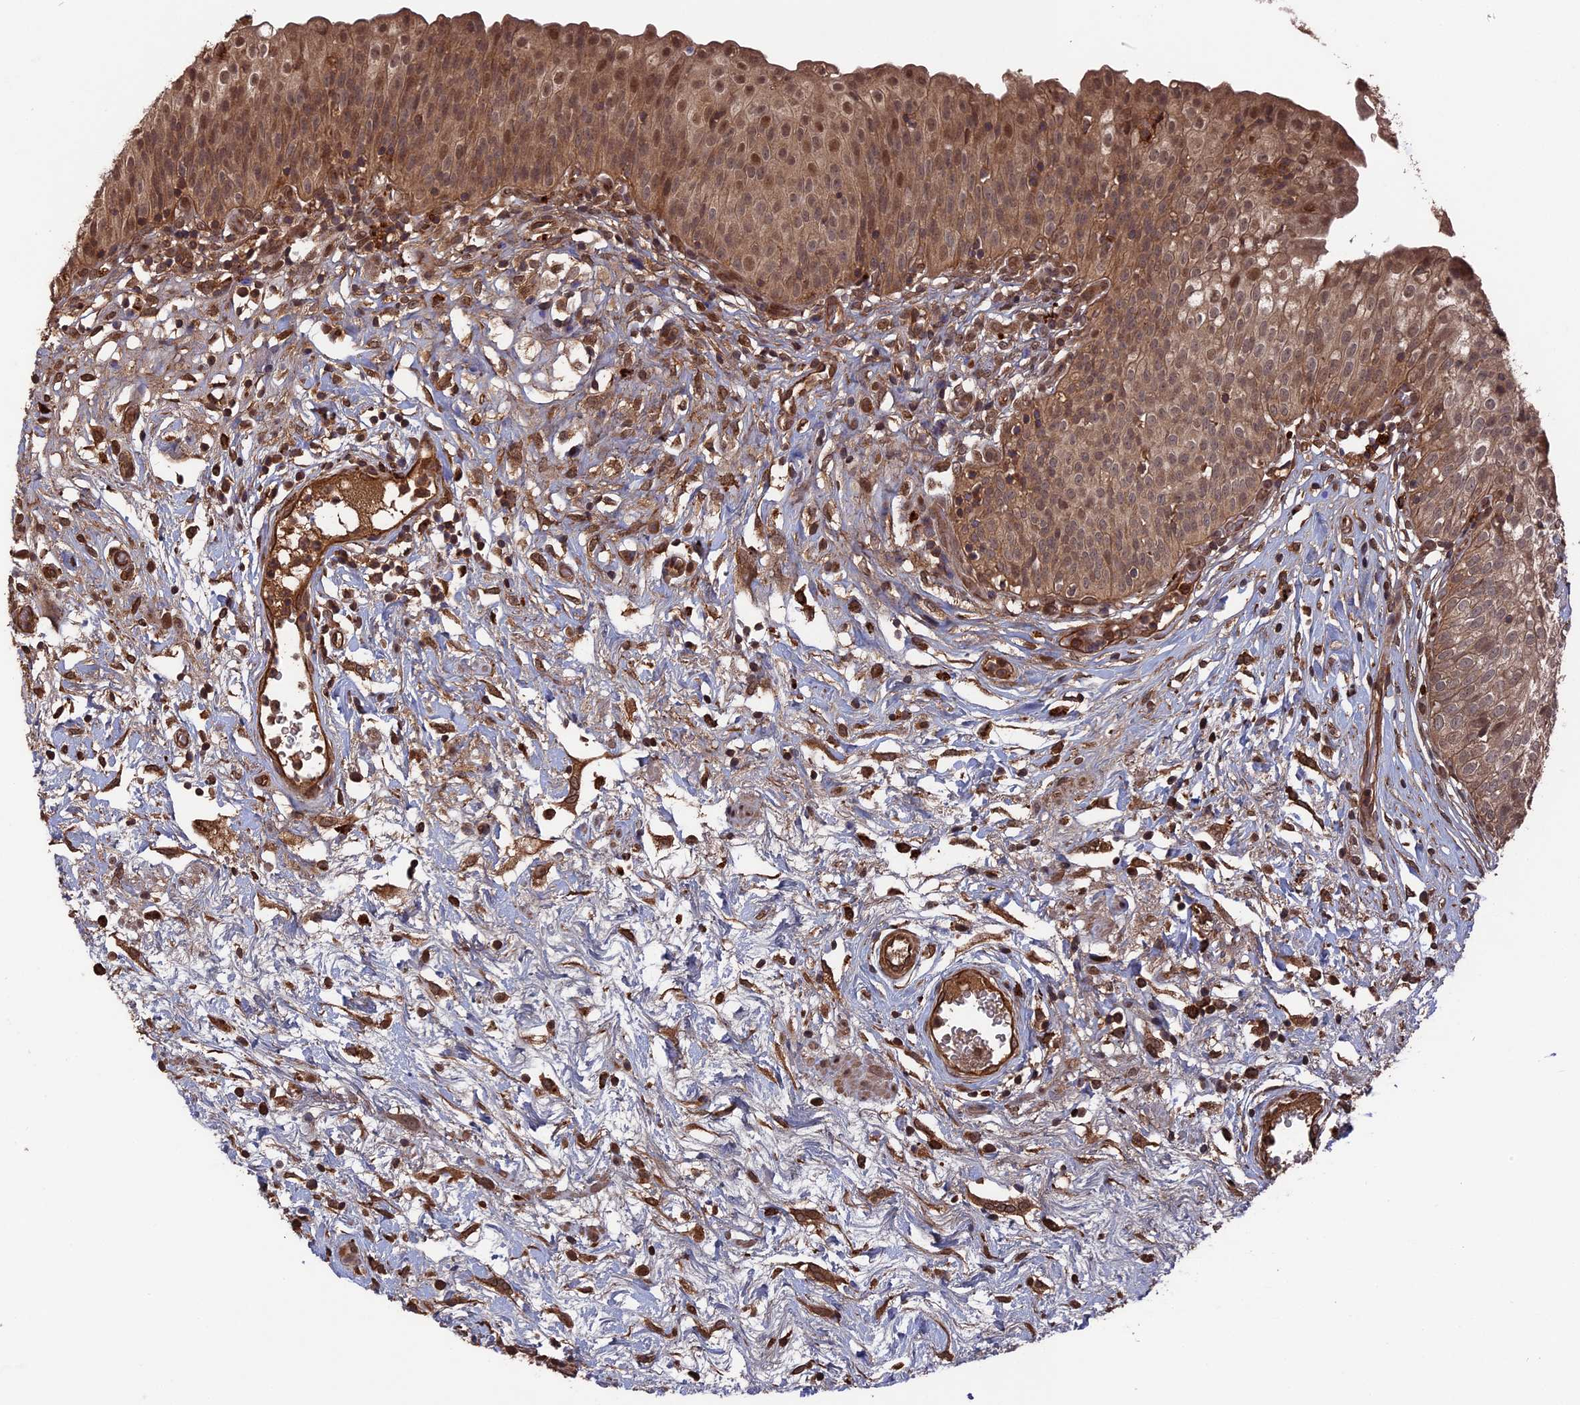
{"staining": {"intensity": "moderate", "quantity": ">75%", "location": "cytoplasmic/membranous,nuclear"}, "tissue": "urinary bladder", "cell_type": "Urothelial cells", "image_type": "normal", "snomed": [{"axis": "morphology", "description": "Normal tissue, NOS"}, {"axis": "topography", "description": "Urinary bladder"}], "caption": "Immunohistochemistry (IHC) histopathology image of unremarkable urinary bladder: human urinary bladder stained using immunohistochemistry displays medium levels of moderate protein expression localized specifically in the cytoplasmic/membranous,nuclear of urothelial cells, appearing as a cytoplasmic/membranous,nuclear brown color.", "gene": "TELO2", "patient": {"sex": "male", "age": 55}}